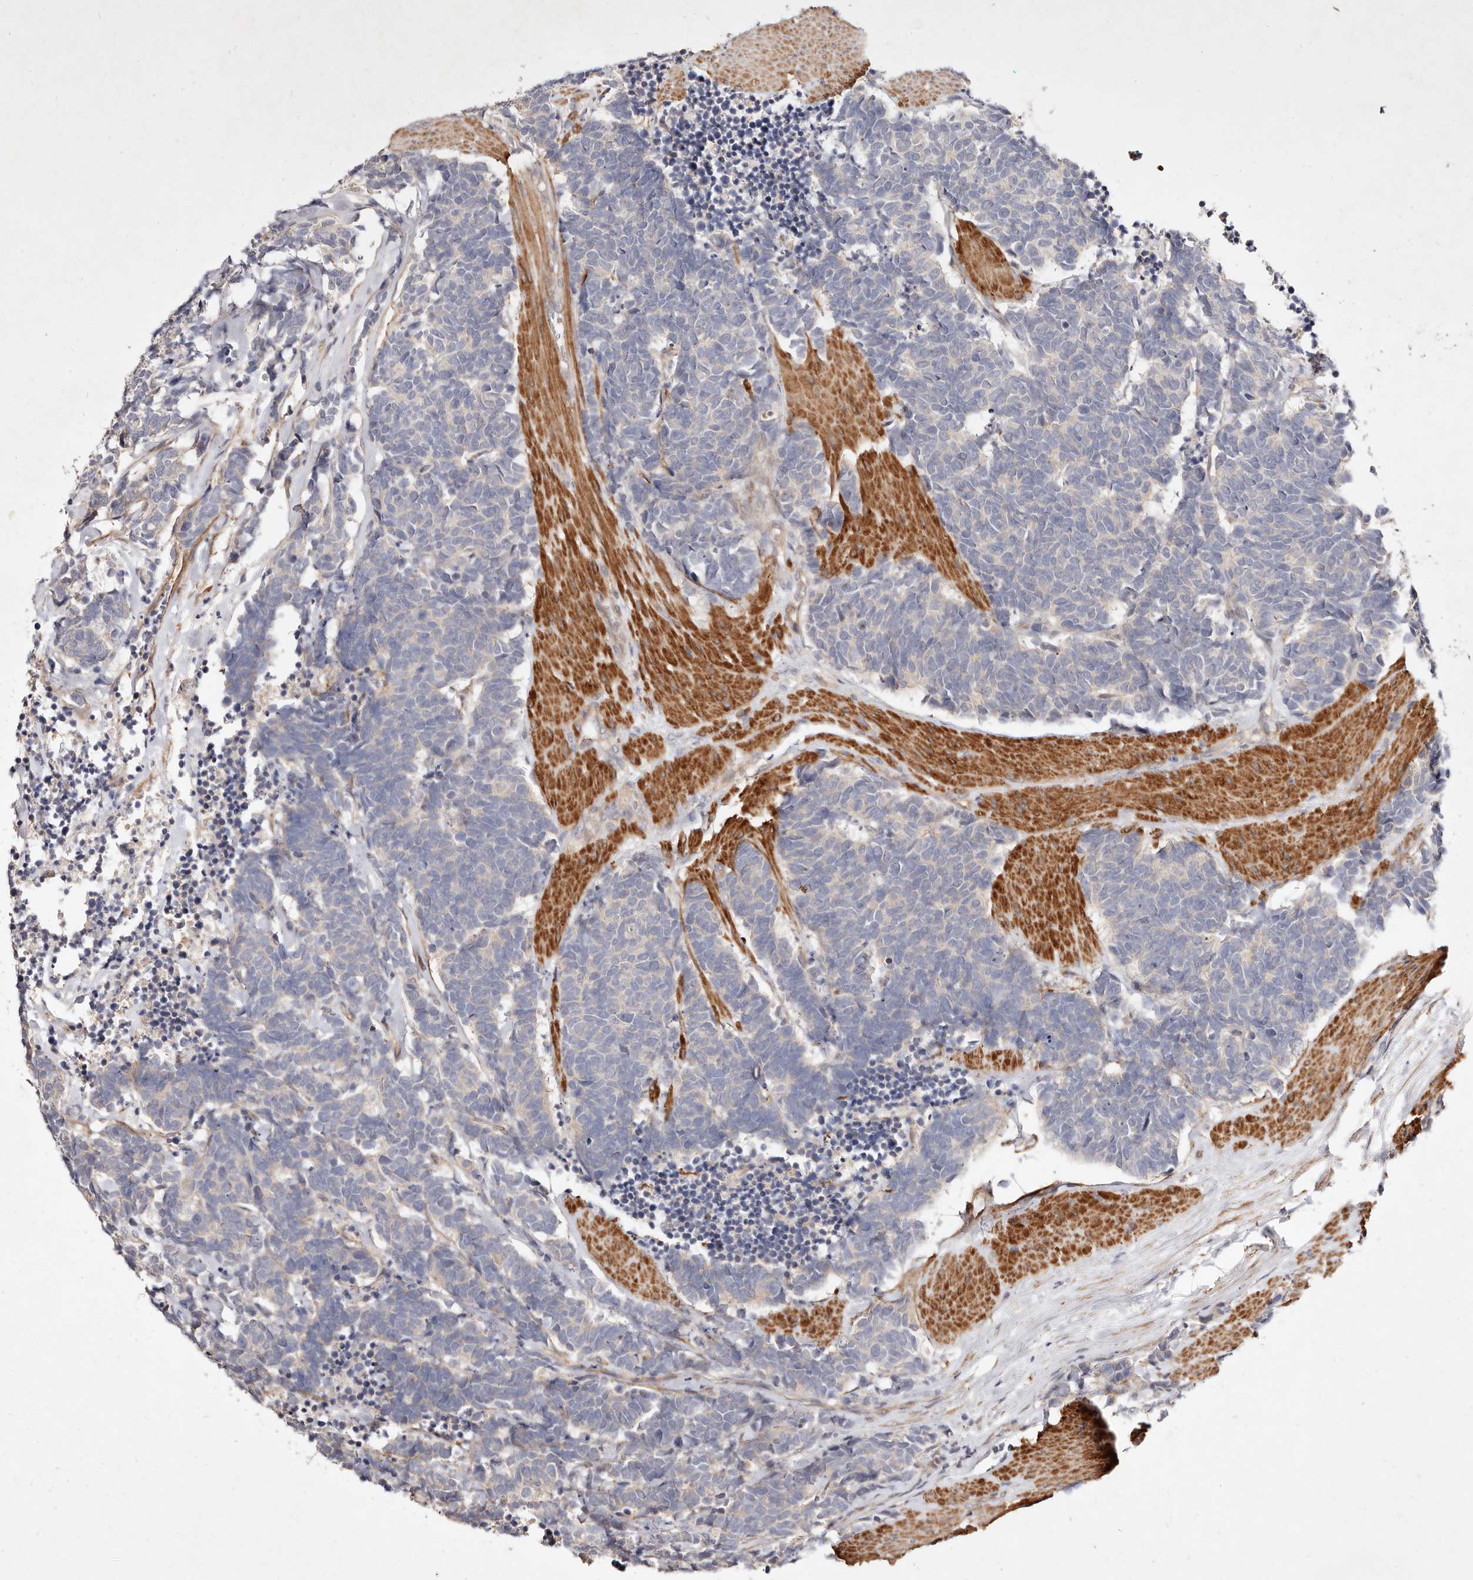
{"staining": {"intensity": "negative", "quantity": "none", "location": "none"}, "tissue": "carcinoid", "cell_type": "Tumor cells", "image_type": "cancer", "snomed": [{"axis": "morphology", "description": "Carcinoma, NOS"}, {"axis": "morphology", "description": "Carcinoid, malignant, NOS"}, {"axis": "topography", "description": "Urinary bladder"}], "caption": "A histopathology image of human carcinoid is negative for staining in tumor cells. (Stains: DAB (3,3'-diaminobenzidine) immunohistochemistry with hematoxylin counter stain, Microscopy: brightfield microscopy at high magnification).", "gene": "MTMR11", "patient": {"sex": "male", "age": 57}}